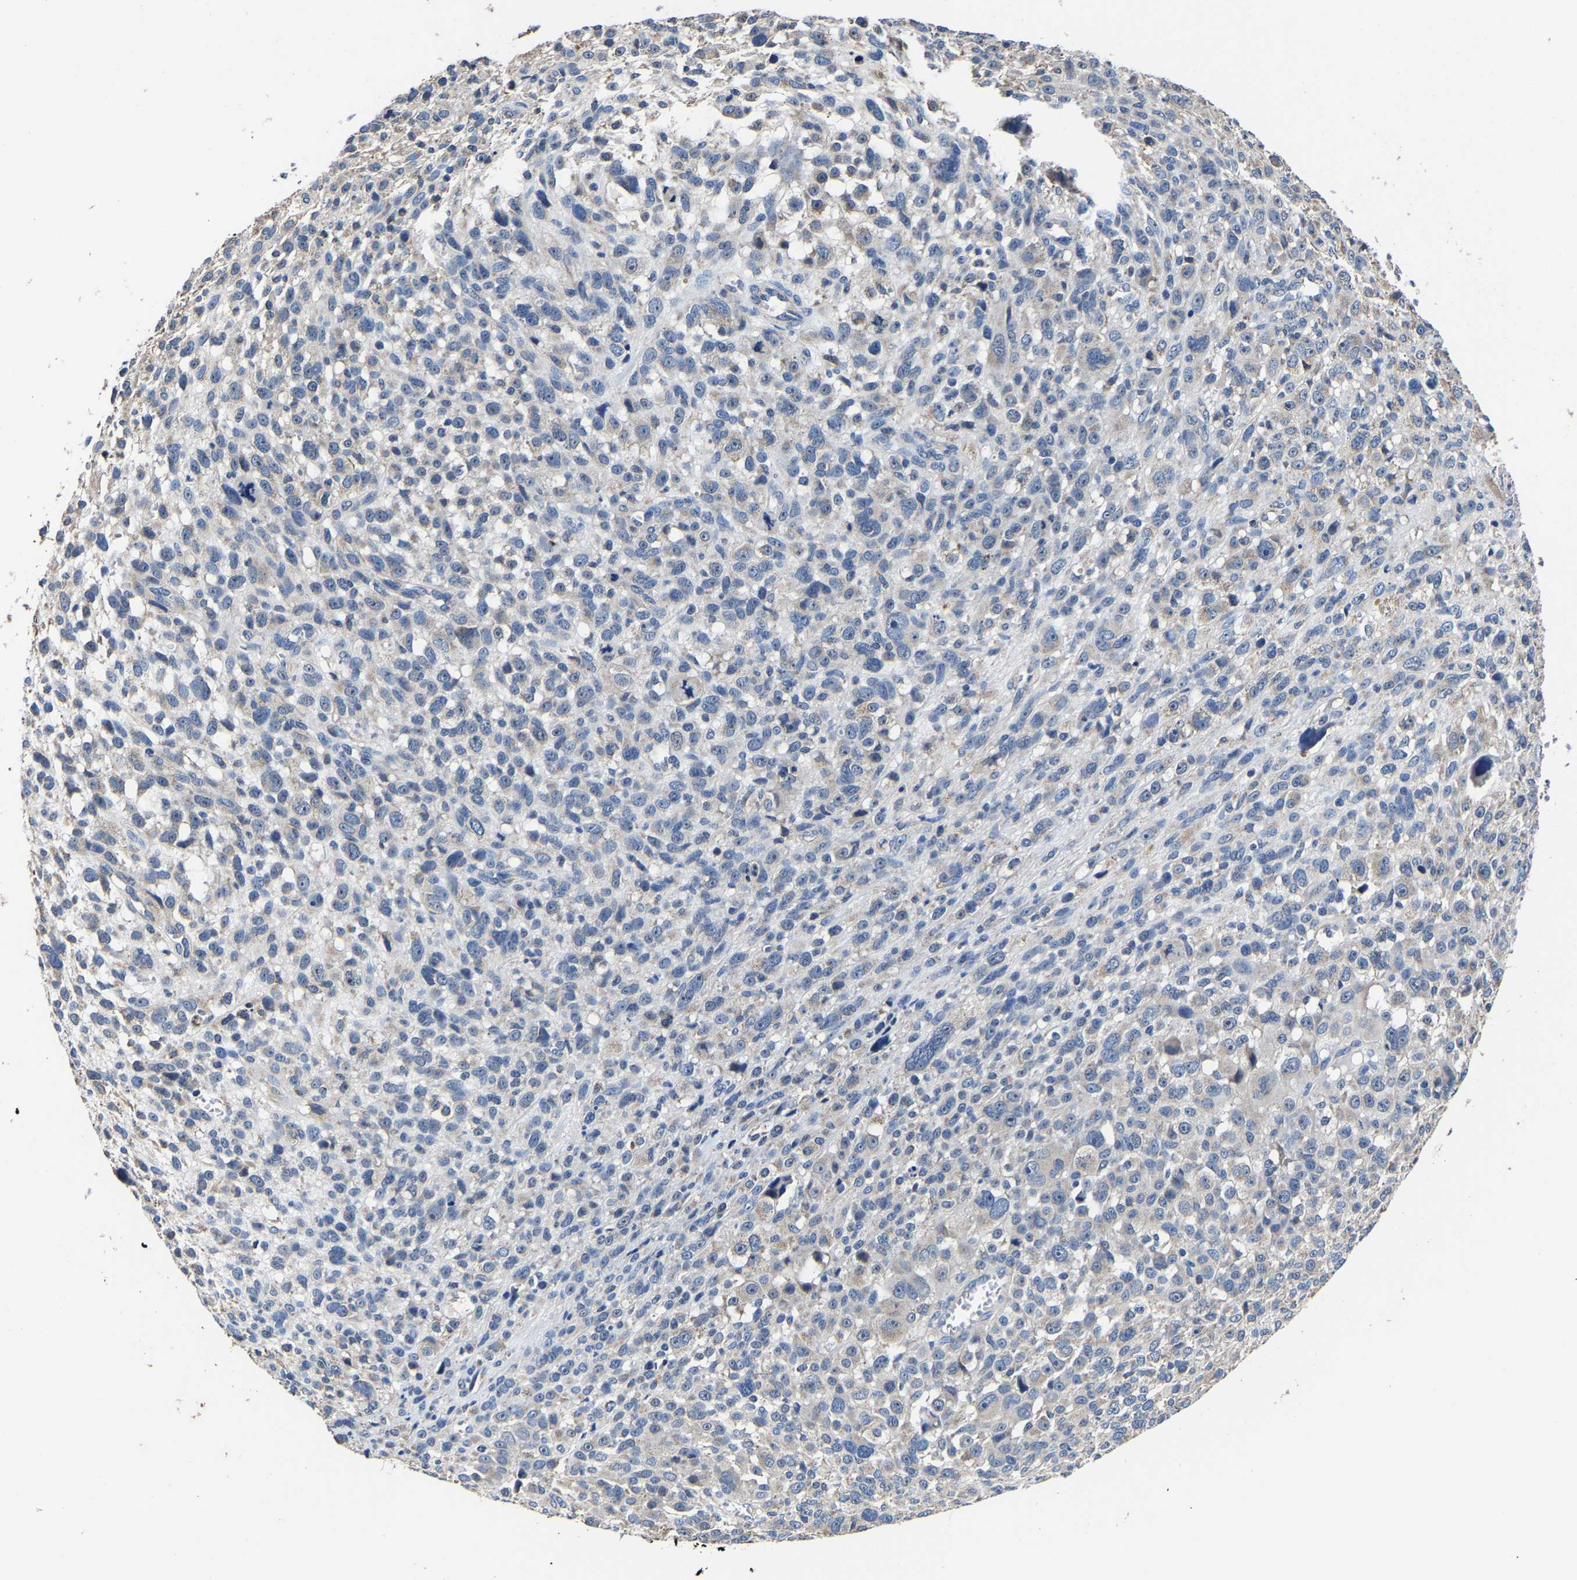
{"staining": {"intensity": "negative", "quantity": "none", "location": "none"}, "tissue": "melanoma", "cell_type": "Tumor cells", "image_type": "cancer", "snomed": [{"axis": "morphology", "description": "Malignant melanoma, NOS"}, {"axis": "topography", "description": "Skin"}], "caption": "IHC image of human malignant melanoma stained for a protein (brown), which demonstrates no staining in tumor cells.", "gene": "ZCCHC7", "patient": {"sex": "female", "age": 55}}